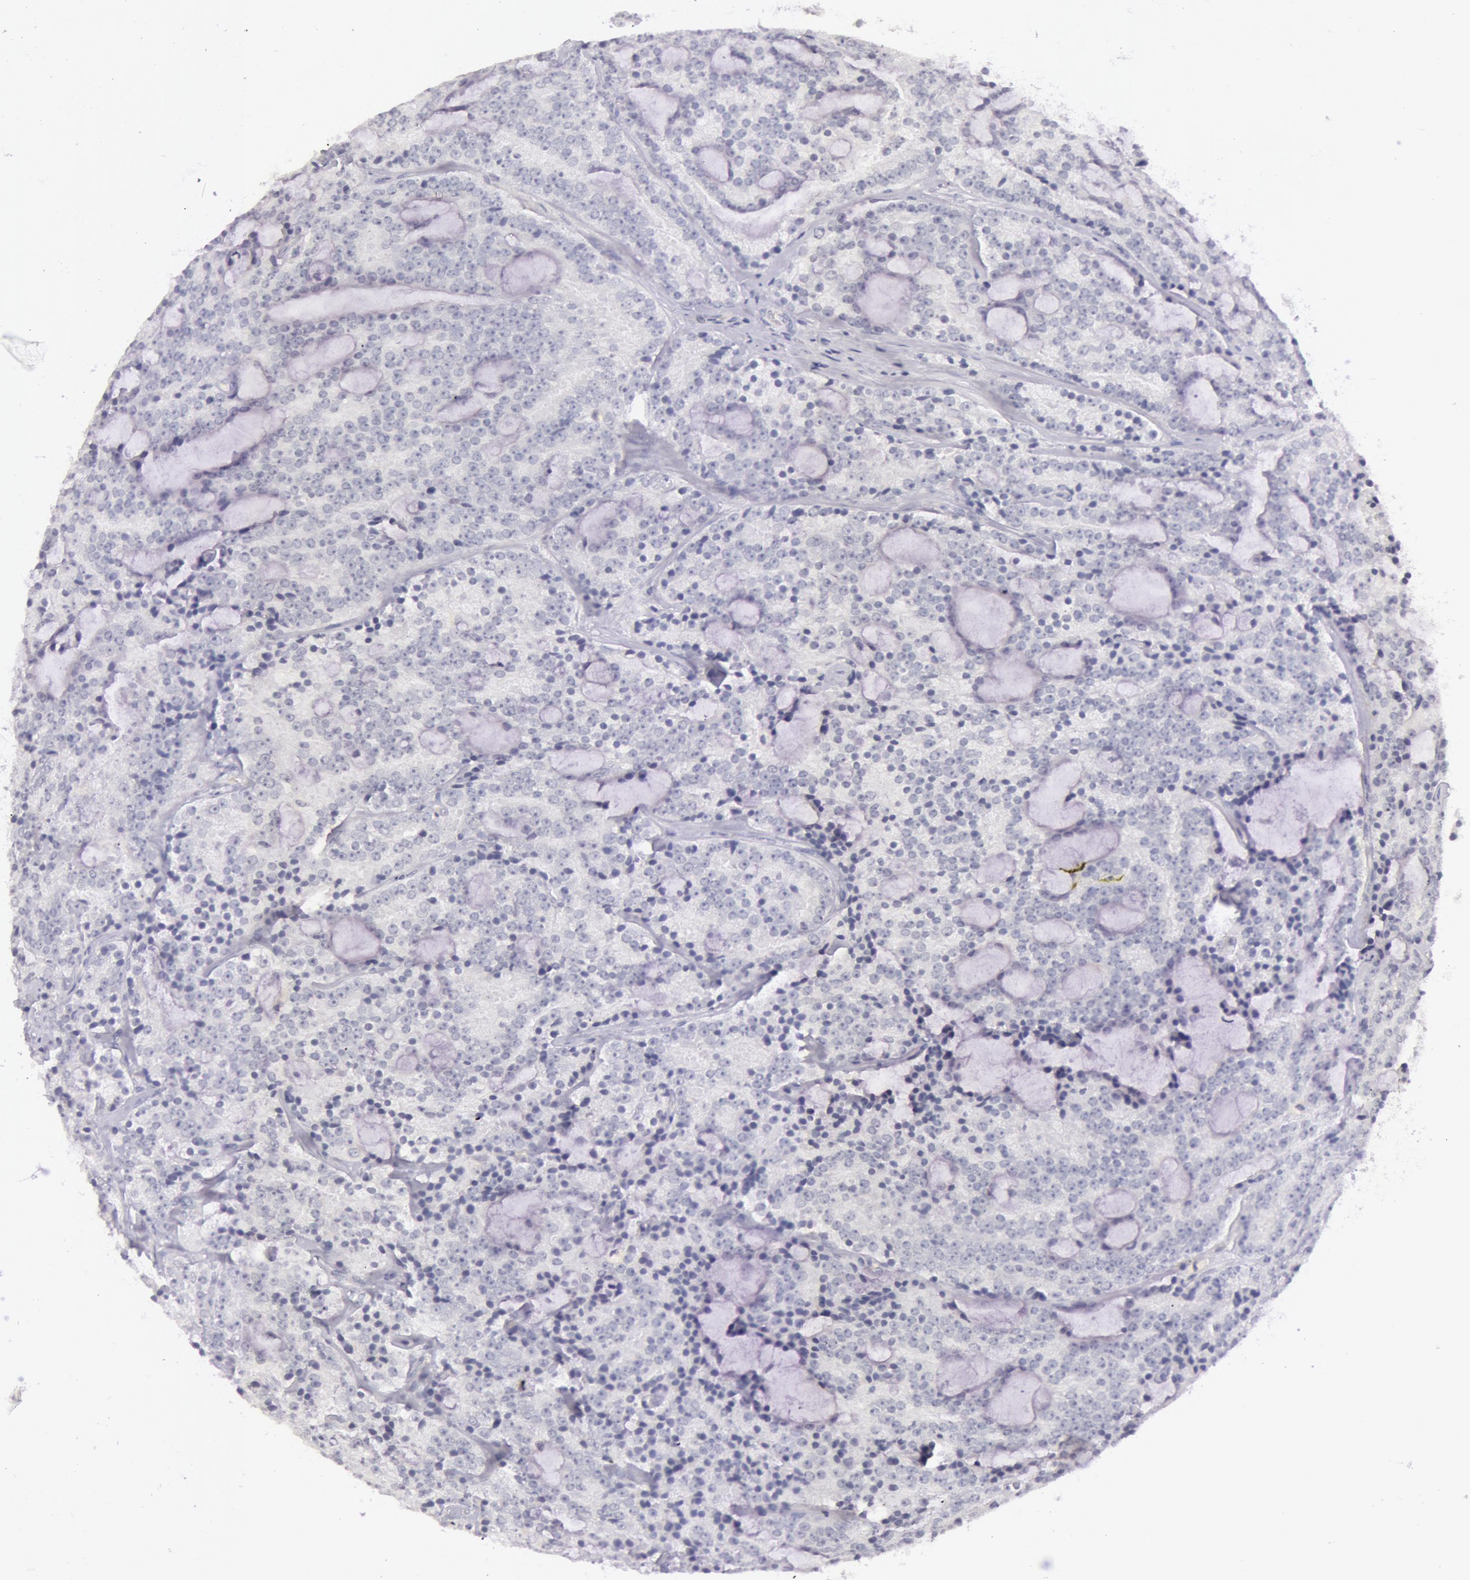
{"staining": {"intensity": "negative", "quantity": "none", "location": "none"}, "tissue": "prostate cancer", "cell_type": "Tumor cells", "image_type": "cancer", "snomed": [{"axis": "morphology", "description": "Adenocarcinoma, Medium grade"}, {"axis": "topography", "description": "Prostate"}], "caption": "Immunohistochemical staining of prostate cancer reveals no significant staining in tumor cells.", "gene": "RBMY1F", "patient": {"sex": "male", "age": 65}}